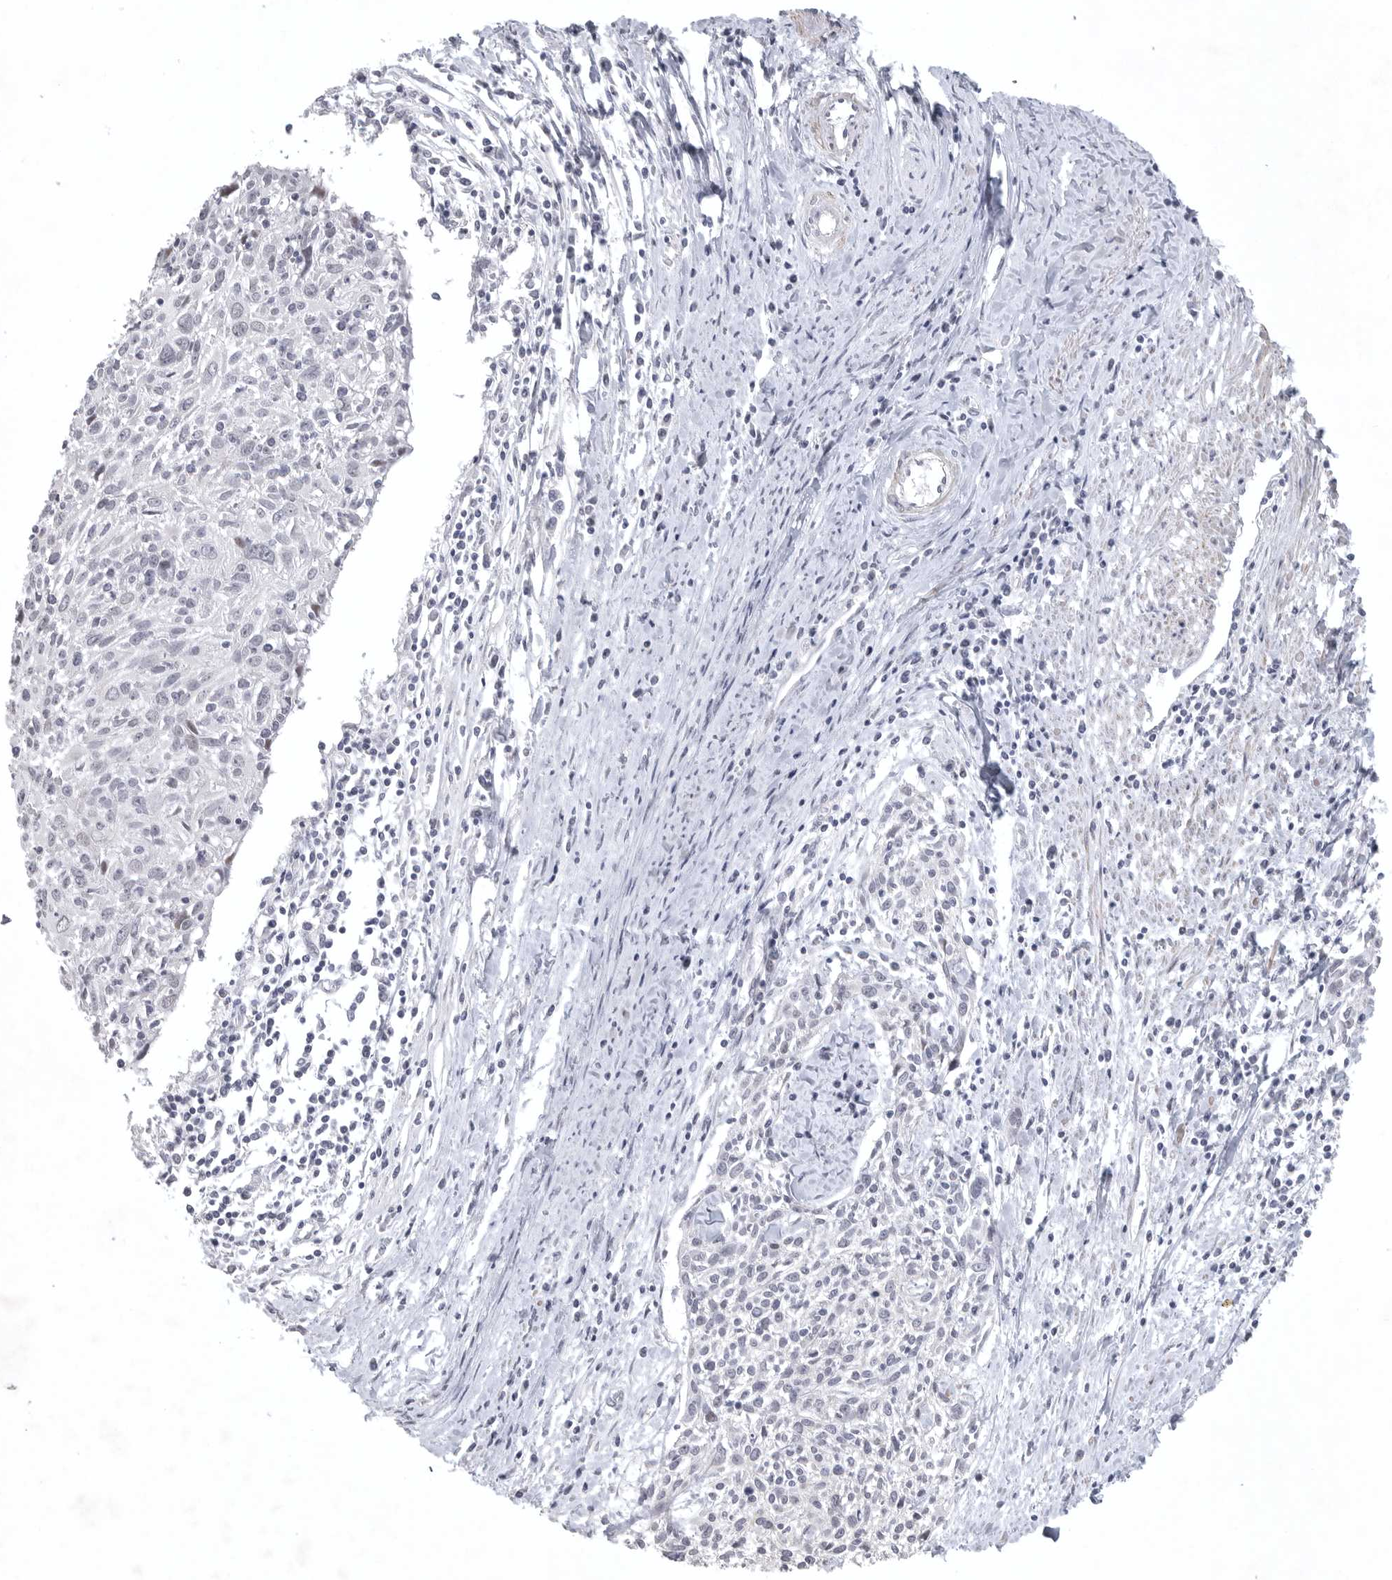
{"staining": {"intensity": "negative", "quantity": "none", "location": "none"}, "tissue": "cervical cancer", "cell_type": "Tumor cells", "image_type": "cancer", "snomed": [{"axis": "morphology", "description": "Squamous cell carcinoma, NOS"}, {"axis": "topography", "description": "Cervix"}], "caption": "Tumor cells are negative for protein expression in human cervical squamous cell carcinoma.", "gene": "TNR", "patient": {"sex": "female", "age": 51}}